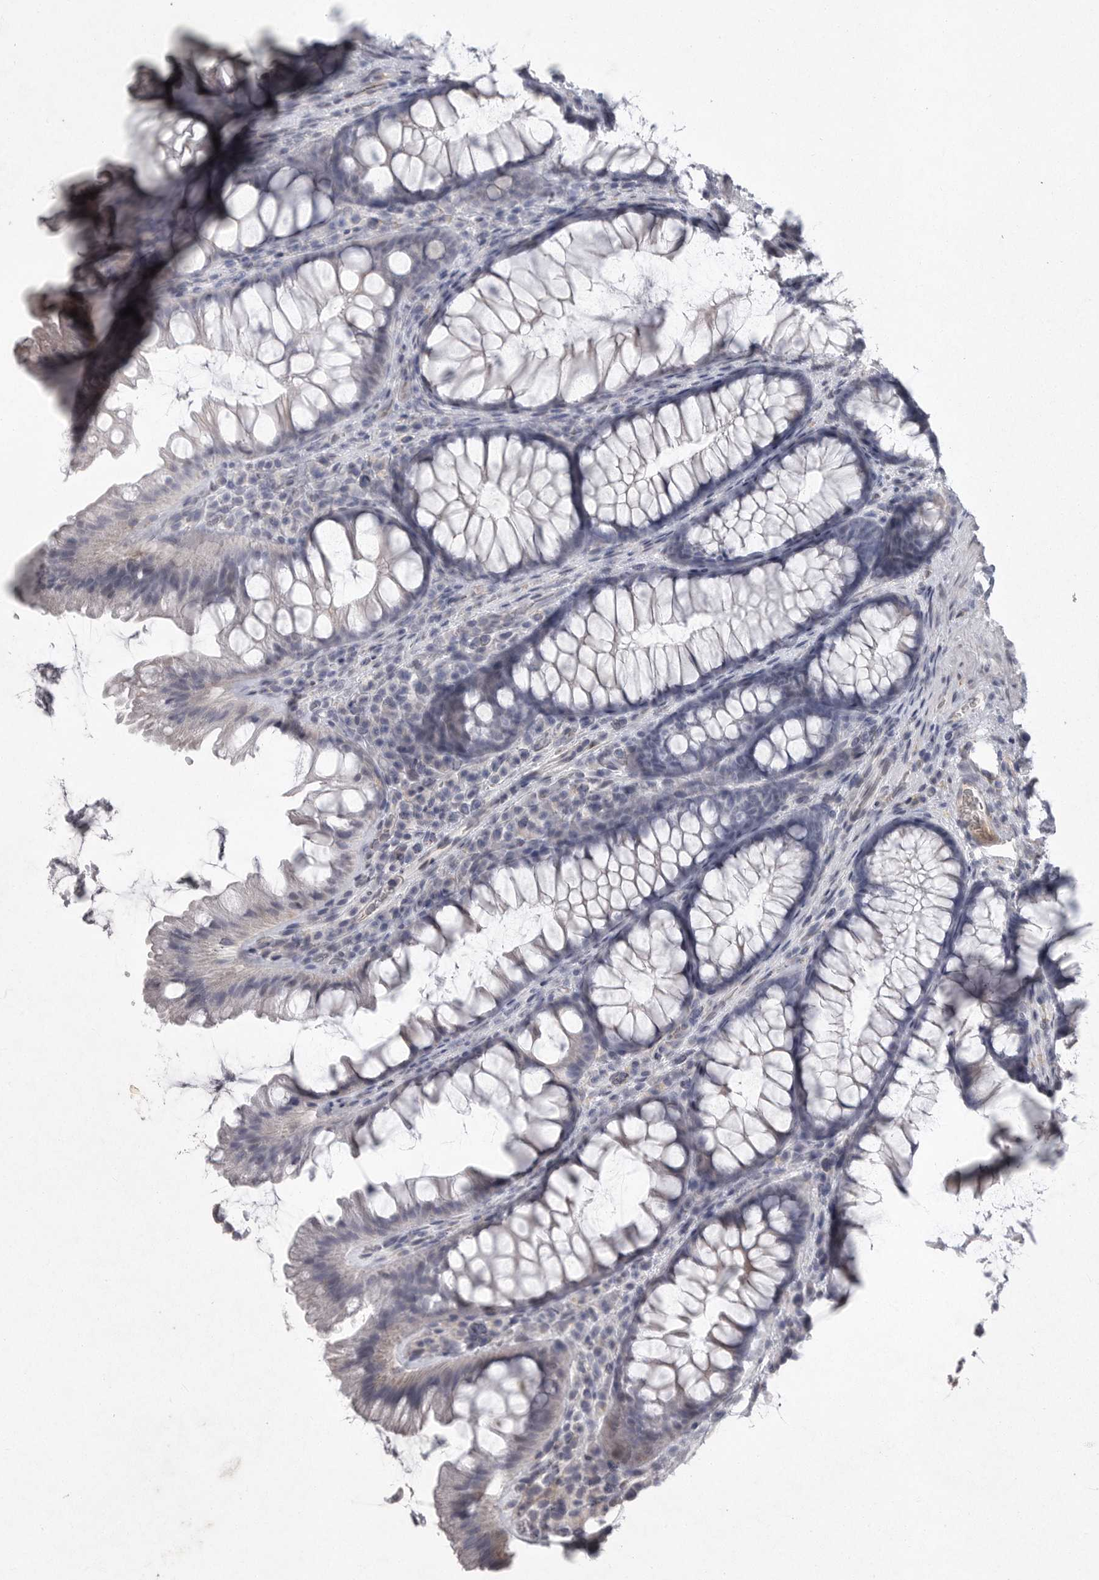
{"staining": {"intensity": "moderate", "quantity": ">75%", "location": "cytoplasmic/membranous"}, "tissue": "colon", "cell_type": "Endothelial cells", "image_type": "normal", "snomed": [{"axis": "morphology", "description": "Normal tissue, NOS"}, {"axis": "topography", "description": "Colon"}], "caption": "About >75% of endothelial cells in benign colon display moderate cytoplasmic/membranous protein expression as visualized by brown immunohistochemical staining.", "gene": "CRP", "patient": {"sex": "female", "age": 62}}